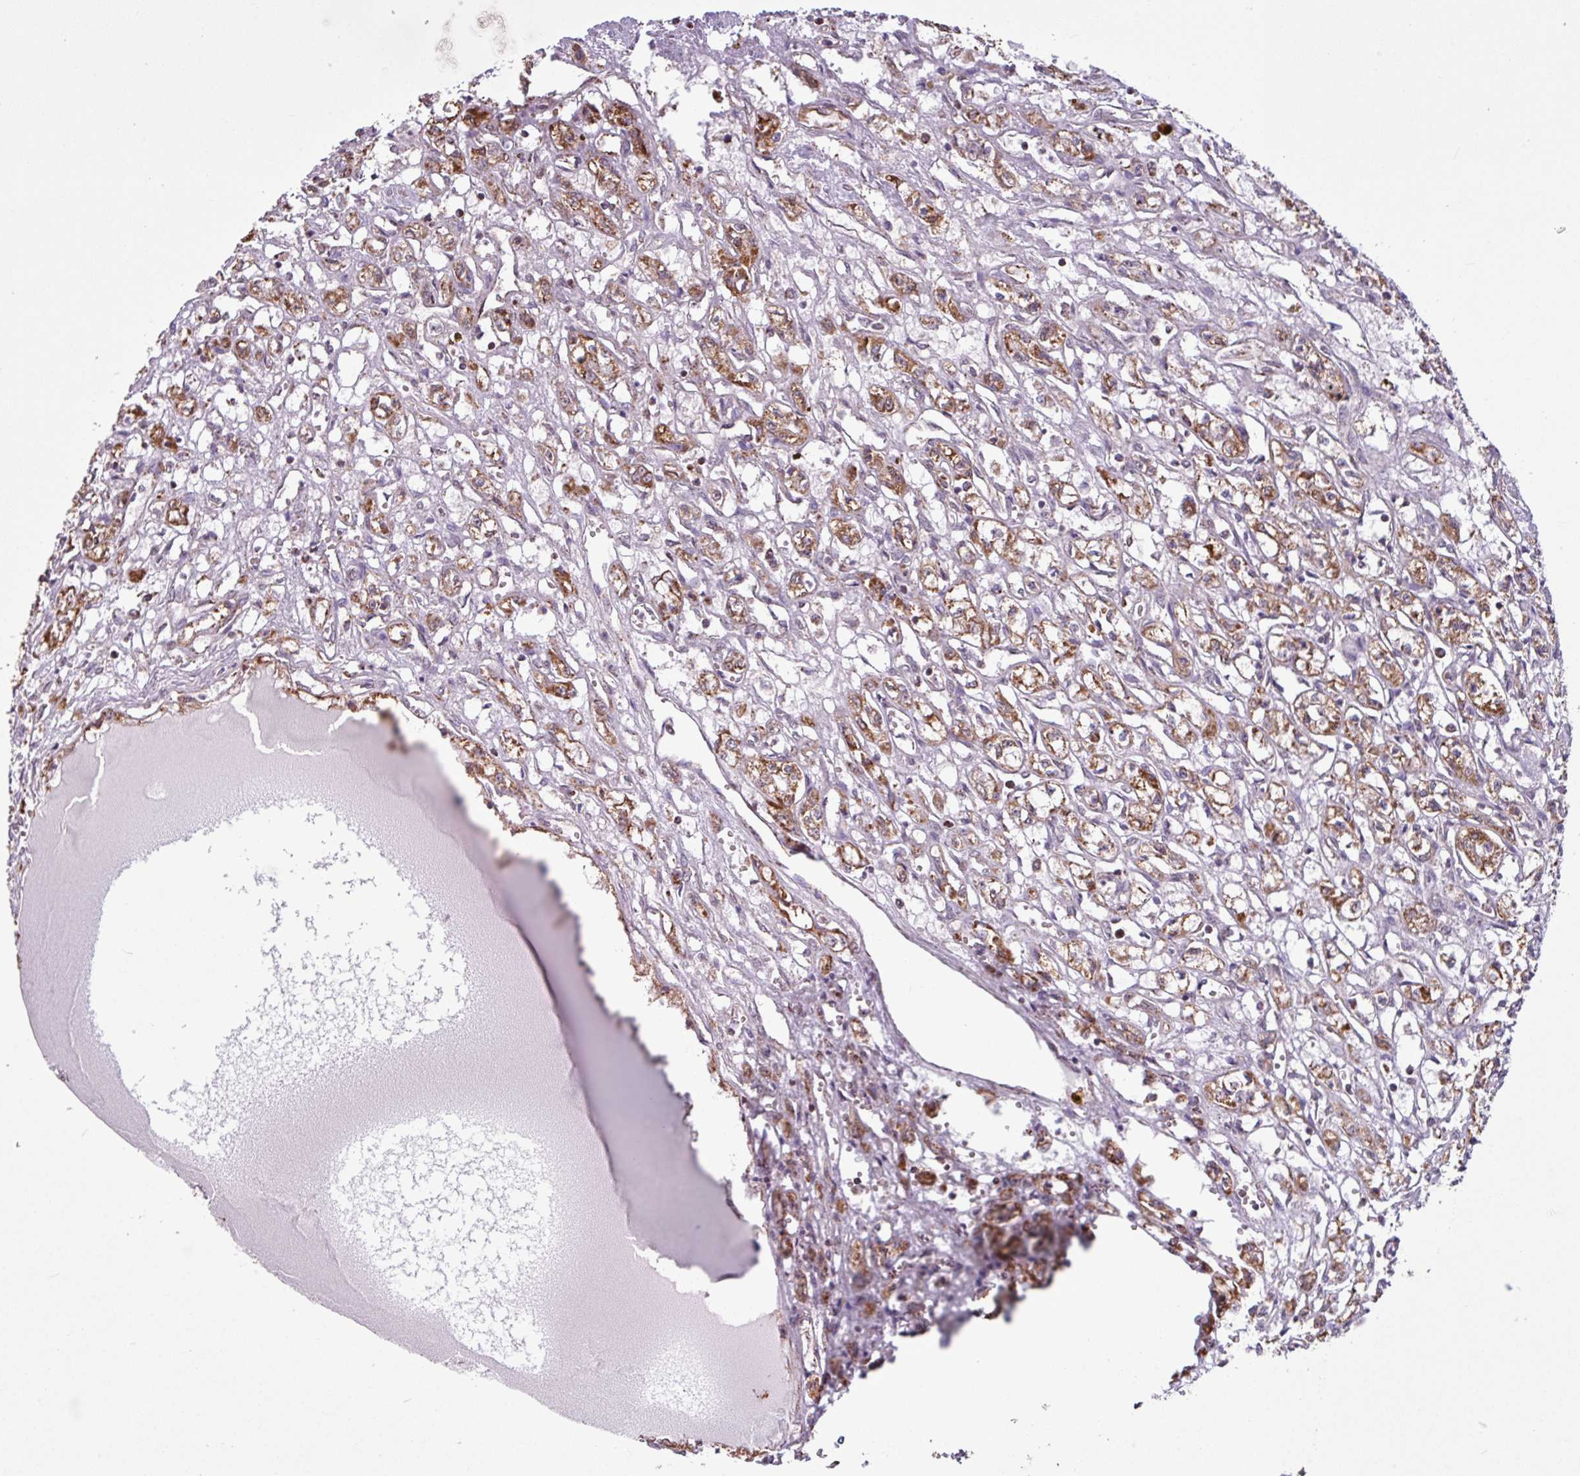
{"staining": {"intensity": "moderate", "quantity": ">75%", "location": "cytoplasmic/membranous"}, "tissue": "renal cancer", "cell_type": "Tumor cells", "image_type": "cancer", "snomed": [{"axis": "morphology", "description": "Adenocarcinoma, NOS"}, {"axis": "topography", "description": "Kidney"}], "caption": "DAB immunohistochemical staining of renal cancer (adenocarcinoma) demonstrates moderate cytoplasmic/membranous protein staining in approximately >75% of tumor cells.", "gene": "ALG8", "patient": {"sex": "male", "age": 56}}